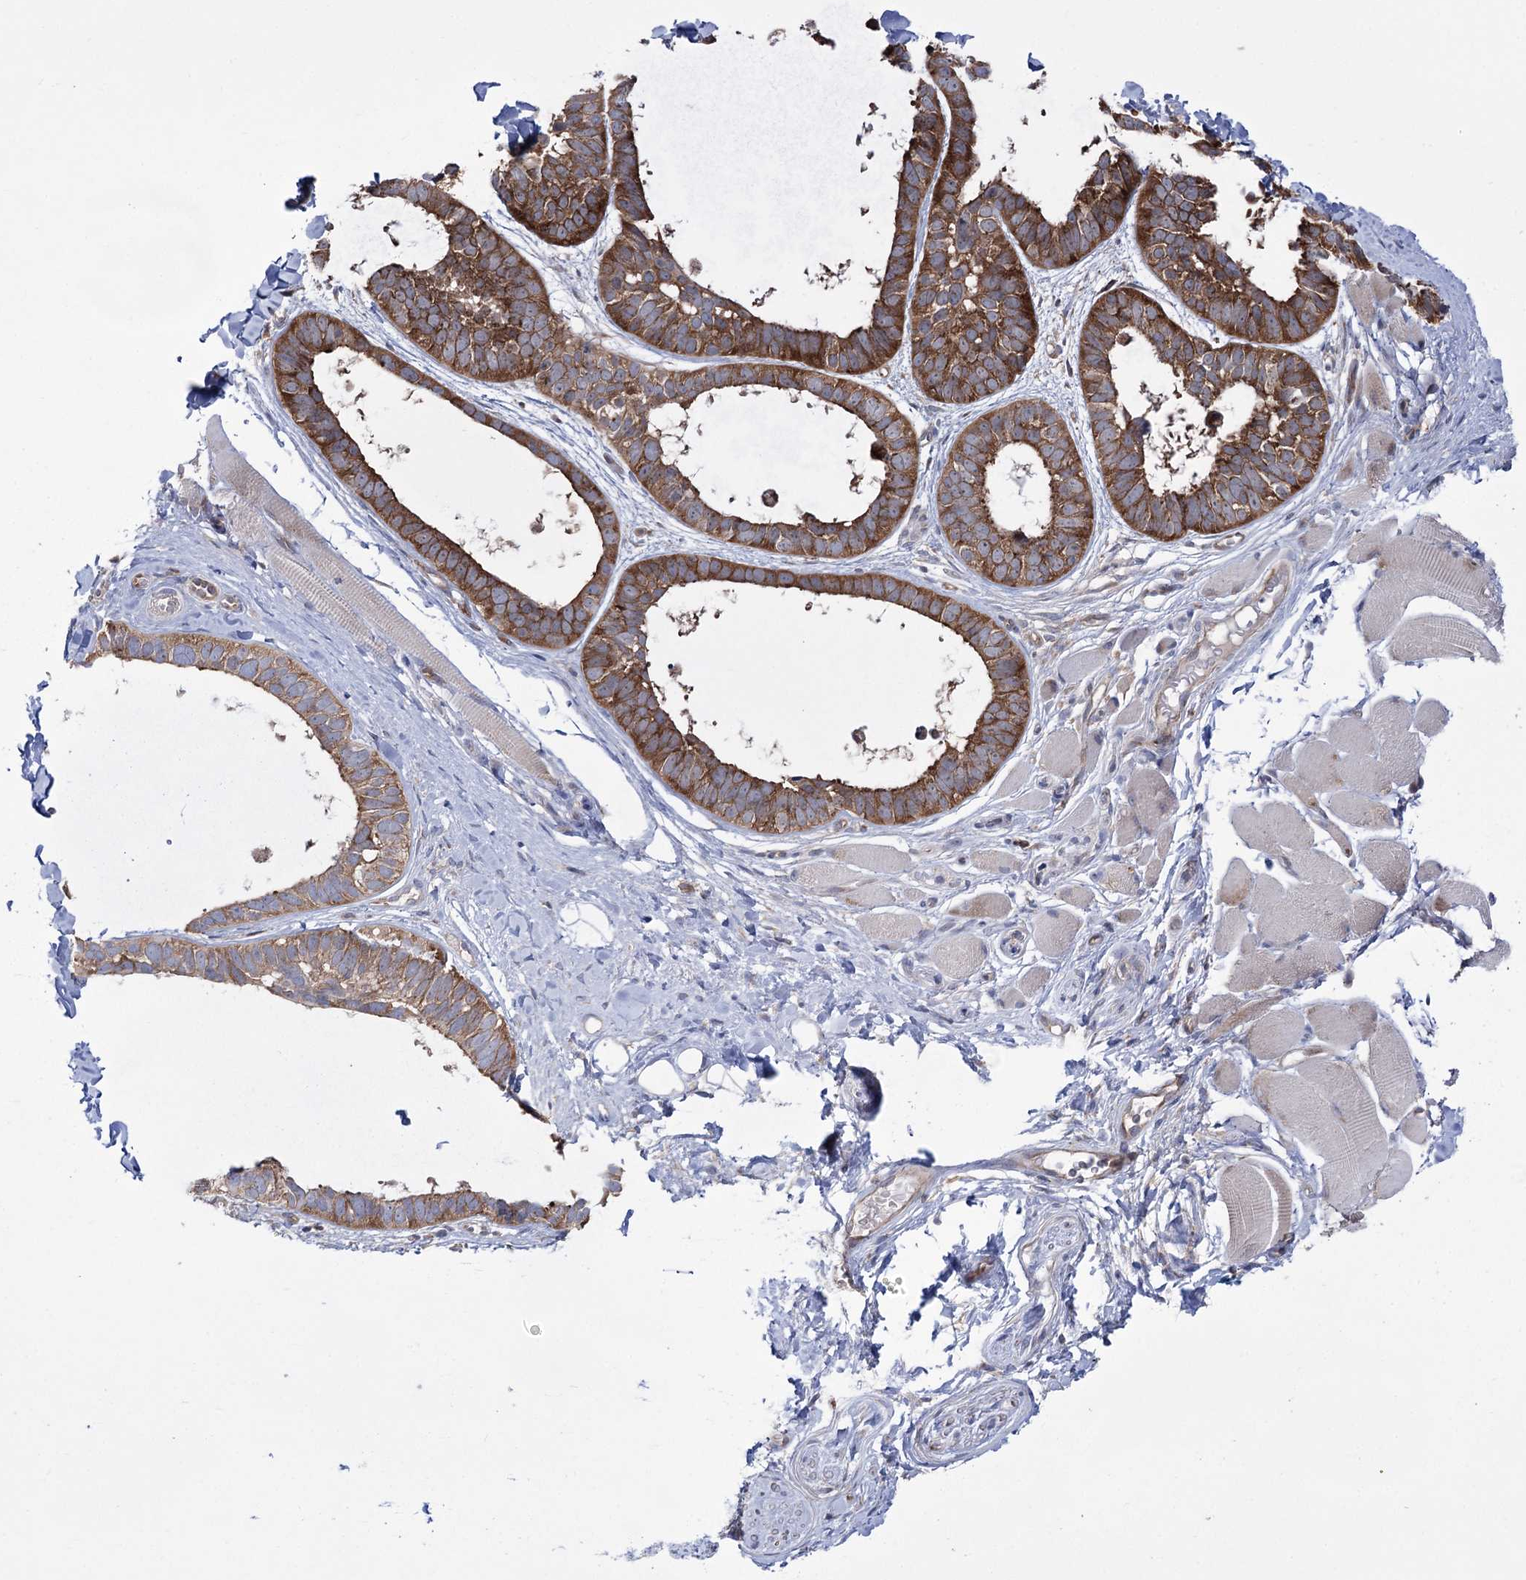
{"staining": {"intensity": "strong", "quantity": ">75%", "location": "cytoplasmic/membranous"}, "tissue": "skin cancer", "cell_type": "Tumor cells", "image_type": "cancer", "snomed": [{"axis": "morphology", "description": "Basal cell carcinoma"}, {"axis": "topography", "description": "Skin"}], "caption": "Immunohistochemical staining of skin cancer exhibits high levels of strong cytoplasmic/membranous protein staining in approximately >75% of tumor cells. The staining was performed using DAB to visualize the protein expression in brown, while the nuclei were stained in blue with hematoxylin (Magnification: 20x).", "gene": "ZNF622", "patient": {"sex": "male", "age": 62}}